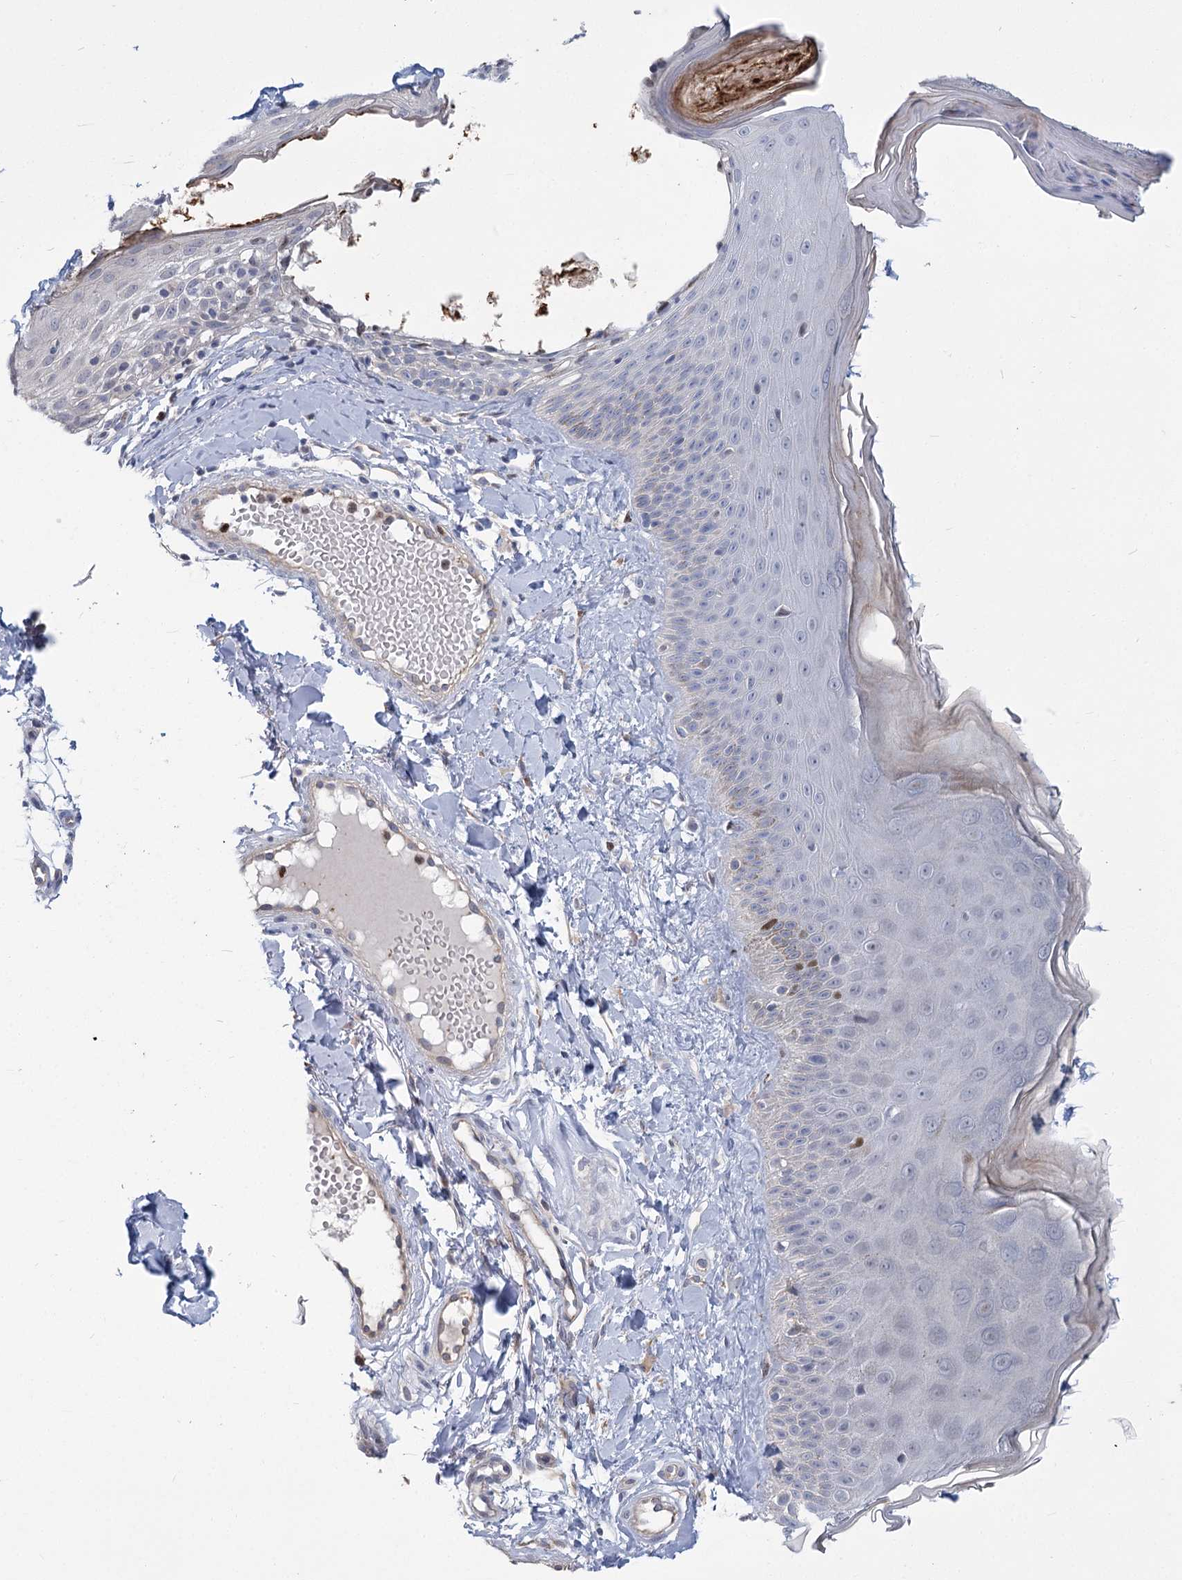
{"staining": {"intensity": "negative", "quantity": "none", "location": "none"}, "tissue": "skin", "cell_type": "Fibroblasts", "image_type": "normal", "snomed": [{"axis": "morphology", "description": "Normal tissue, NOS"}, {"axis": "topography", "description": "Skin"}], "caption": "This is an IHC micrograph of unremarkable human skin. There is no expression in fibroblasts.", "gene": "THAP6", "patient": {"sex": "male", "age": 52}}